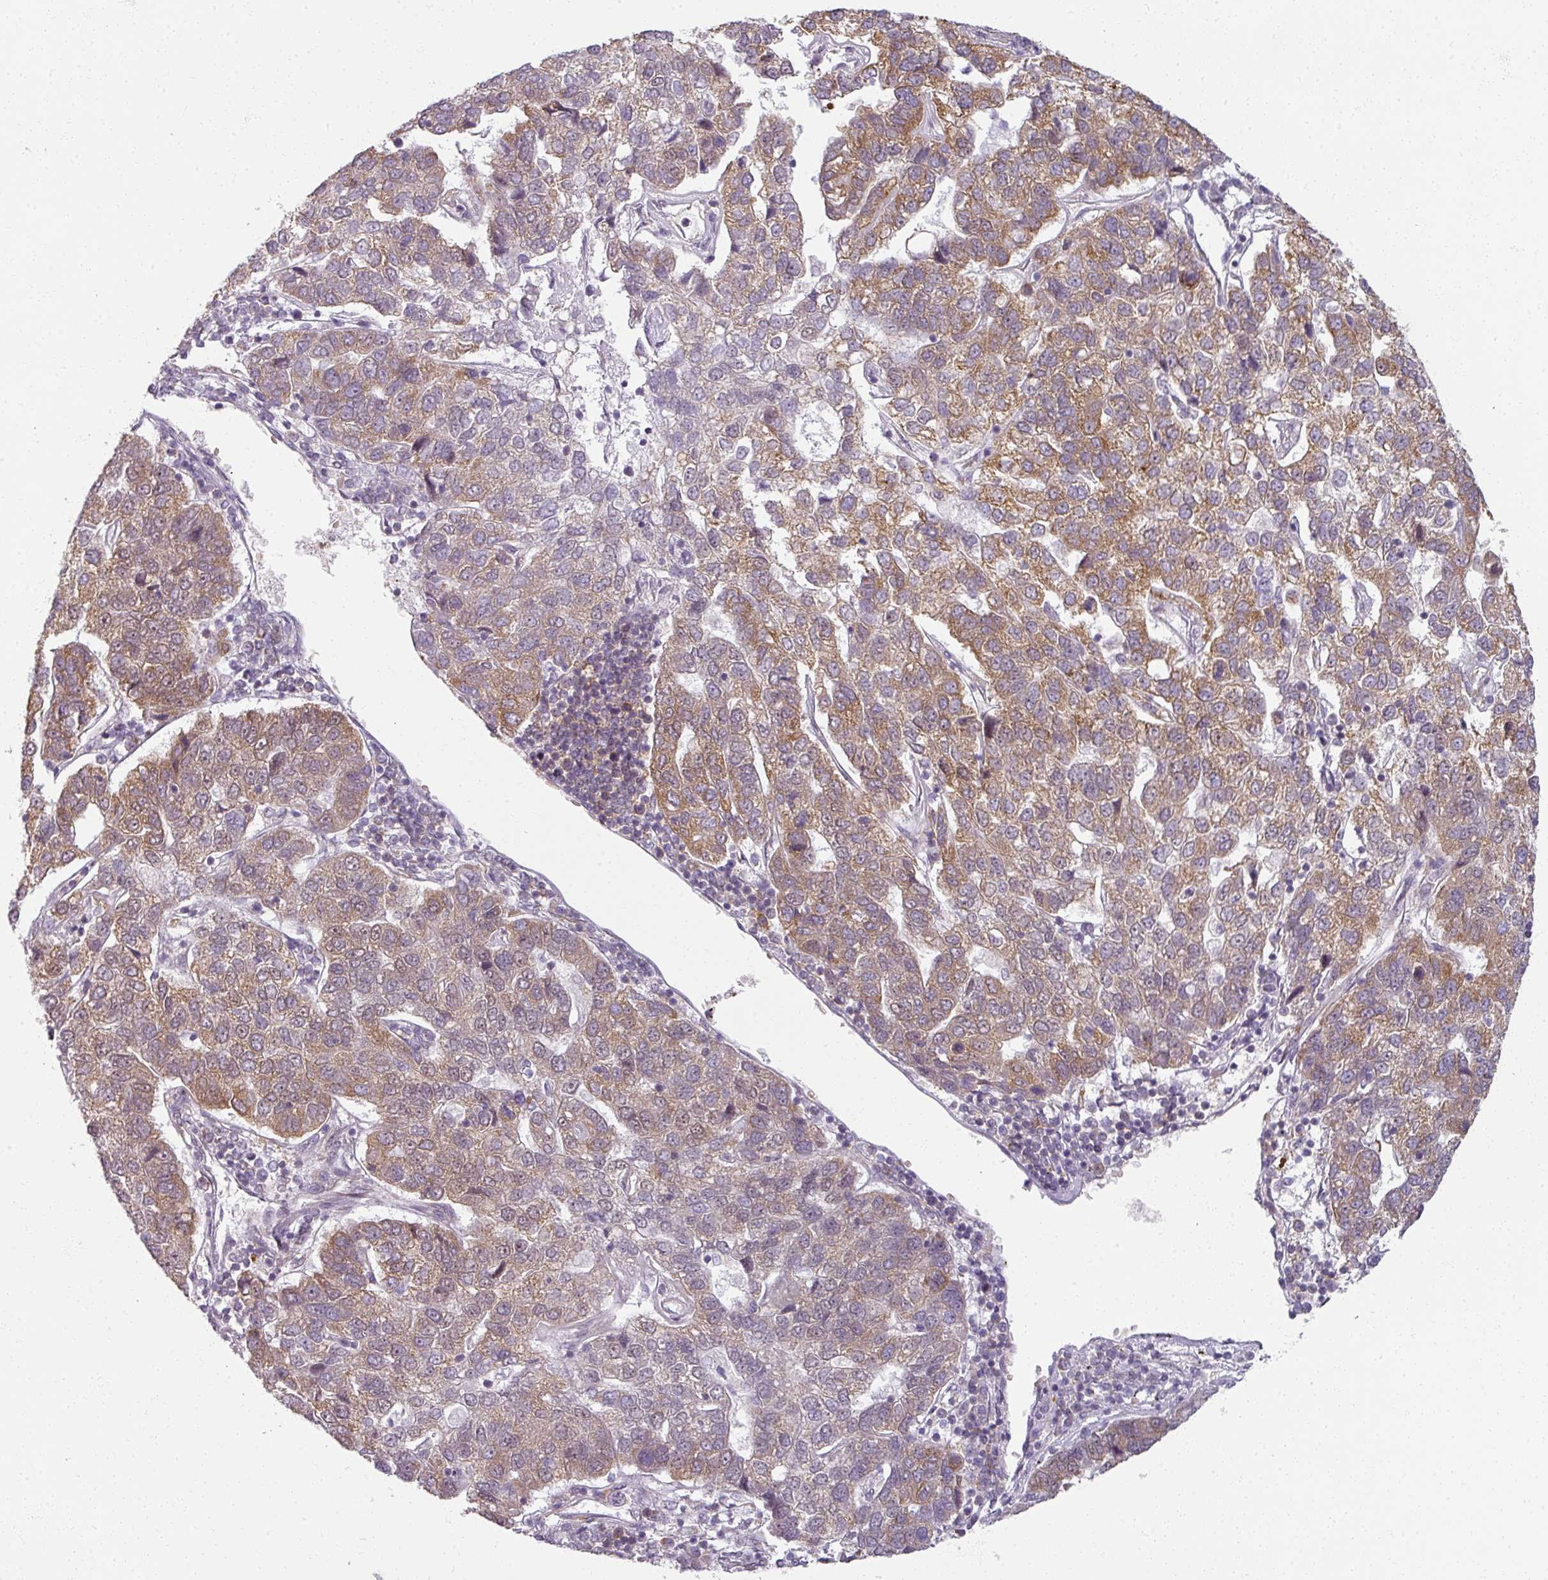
{"staining": {"intensity": "moderate", "quantity": ">75%", "location": "cytoplasmic/membranous"}, "tissue": "pancreatic cancer", "cell_type": "Tumor cells", "image_type": "cancer", "snomed": [{"axis": "morphology", "description": "Adenocarcinoma, NOS"}, {"axis": "topography", "description": "Pancreas"}], "caption": "Pancreatic cancer (adenocarcinoma) tissue demonstrates moderate cytoplasmic/membranous positivity in approximately >75% of tumor cells, visualized by immunohistochemistry. The protein is stained brown, and the nuclei are stained in blue (DAB (3,3'-diaminobenzidine) IHC with brightfield microscopy, high magnification).", "gene": "AGPAT4", "patient": {"sex": "female", "age": 61}}